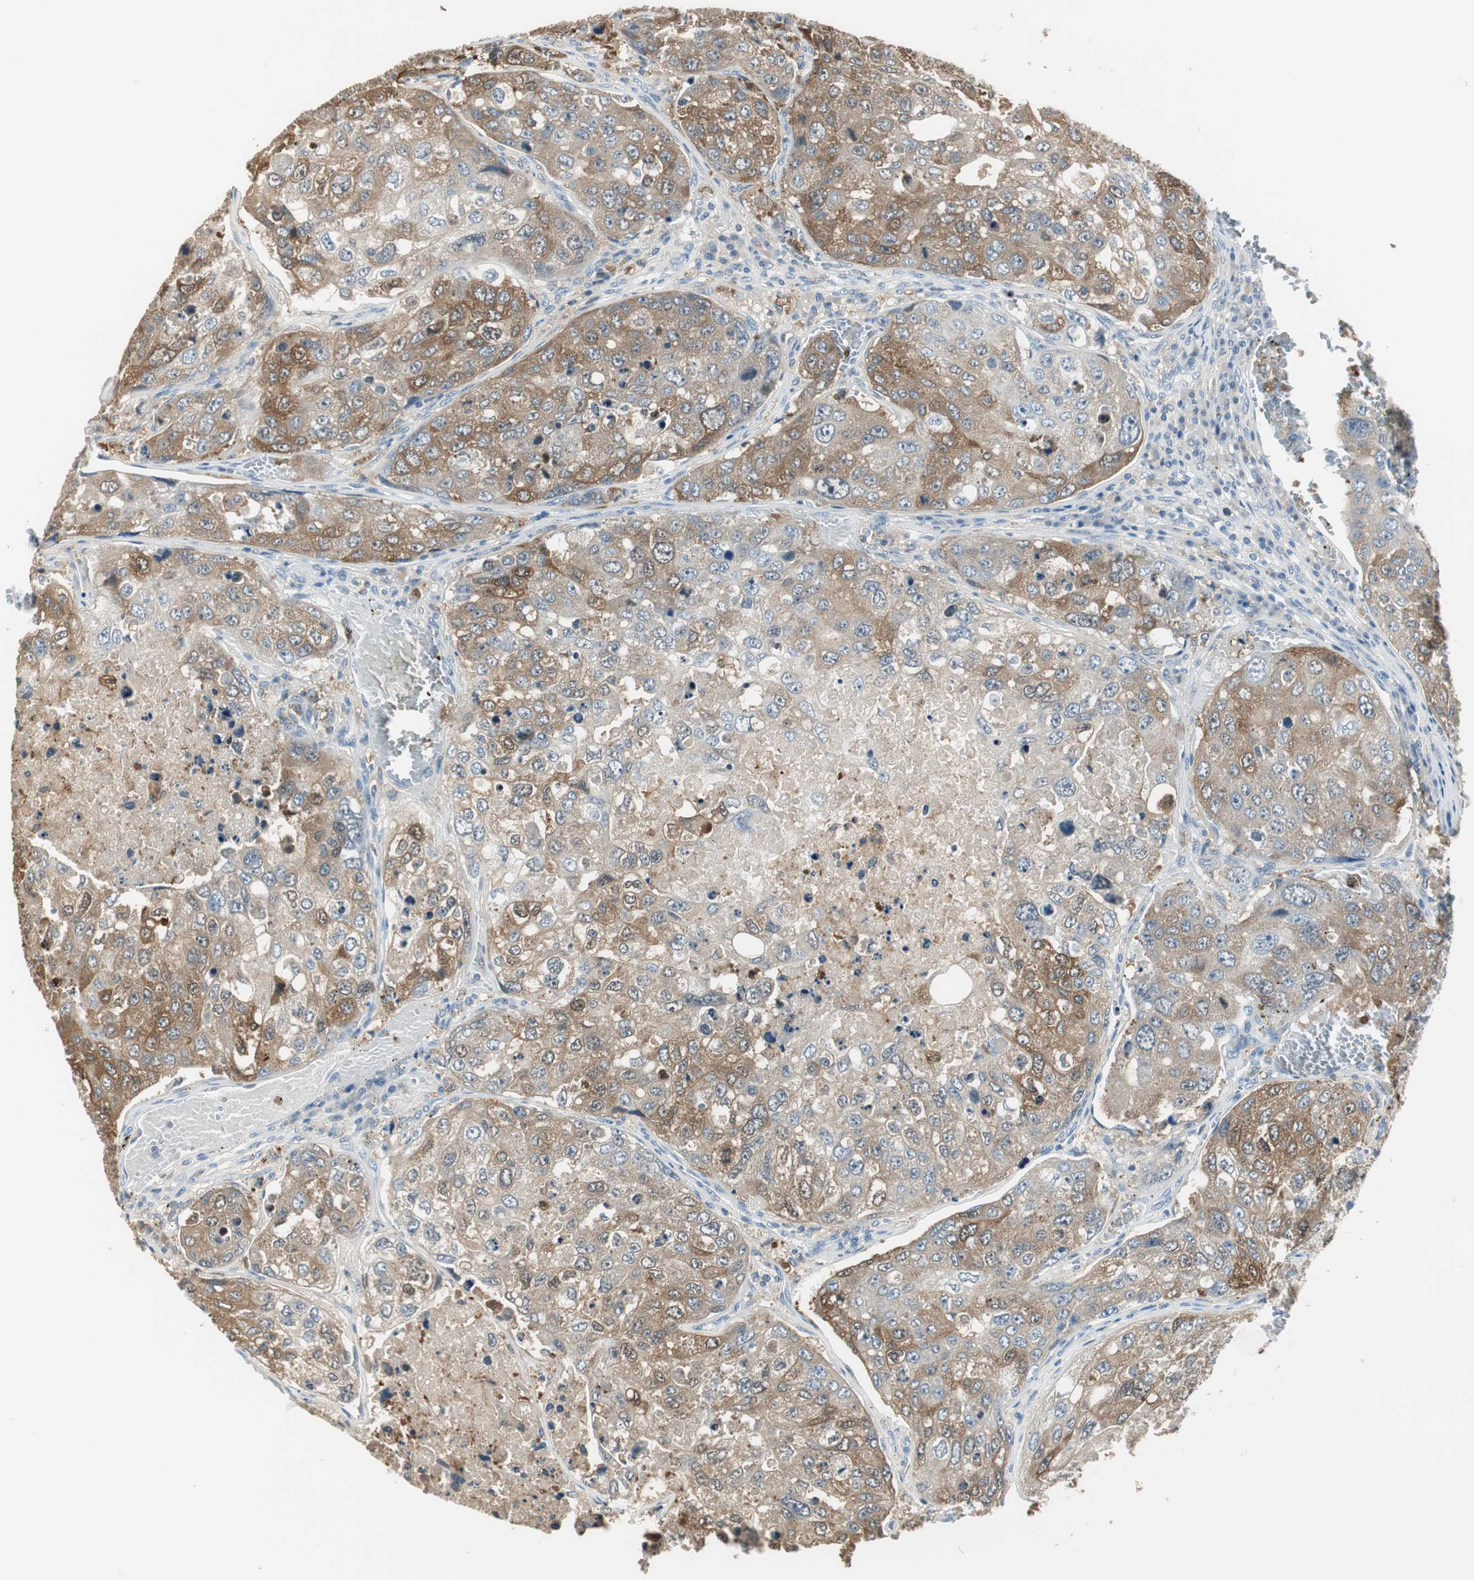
{"staining": {"intensity": "moderate", "quantity": "25%-75%", "location": "cytoplasmic/membranous"}, "tissue": "urothelial cancer", "cell_type": "Tumor cells", "image_type": "cancer", "snomed": [{"axis": "morphology", "description": "Urothelial carcinoma, High grade"}, {"axis": "topography", "description": "Lymph node"}, {"axis": "topography", "description": "Urinary bladder"}], "caption": "Moderate cytoplasmic/membranous expression for a protein is identified in approximately 25%-75% of tumor cells of high-grade urothelial carcinoma using immunohistochemistry.", "gene": "MSTO1", "patient": {"sex": "male", "age": 51}}